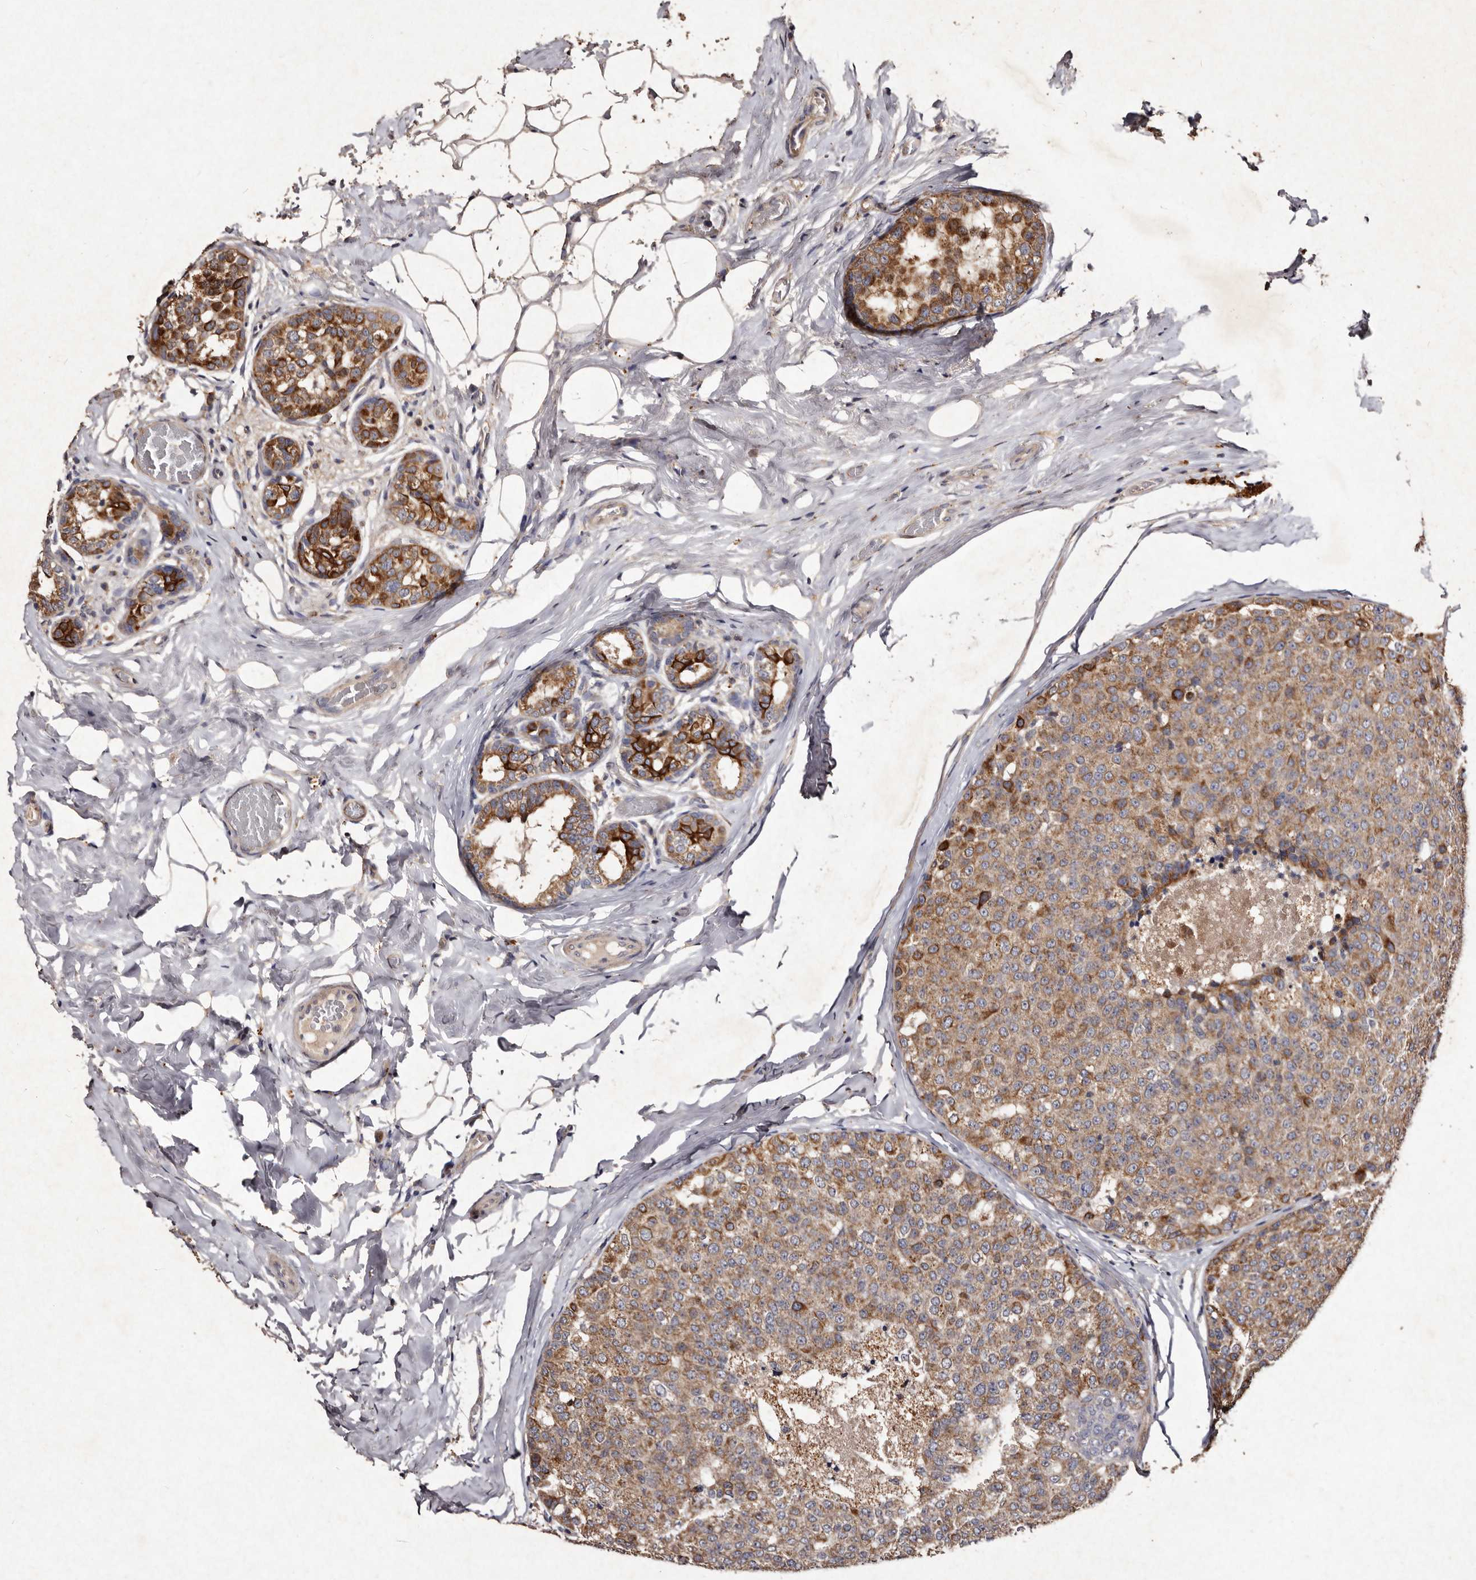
{"staining": {"intensity": "moderate", "quantity": ">75%", "location": "cytoplasmic/membranous"}, "tissue": "breast cancer", "cell_type": "Tumor cells", "image_type": "cancer", "snomed": [{"axis": "morphology", "description": "Normal tissue, NOS"}, {"axis": "morphology", "description": "Duct carcinoma"}, {"axis": "topography", "description": "Breast"}], "caption": "Breast cancer (invasive ductal carcinoma) tissue reveals moderate cytoplasmic/membranous positivity in about >75% of tumor cells, visualized by immunohistochemistry.", "gene": "TFB1M", "patient": {"sex": "female", "age": 43}}